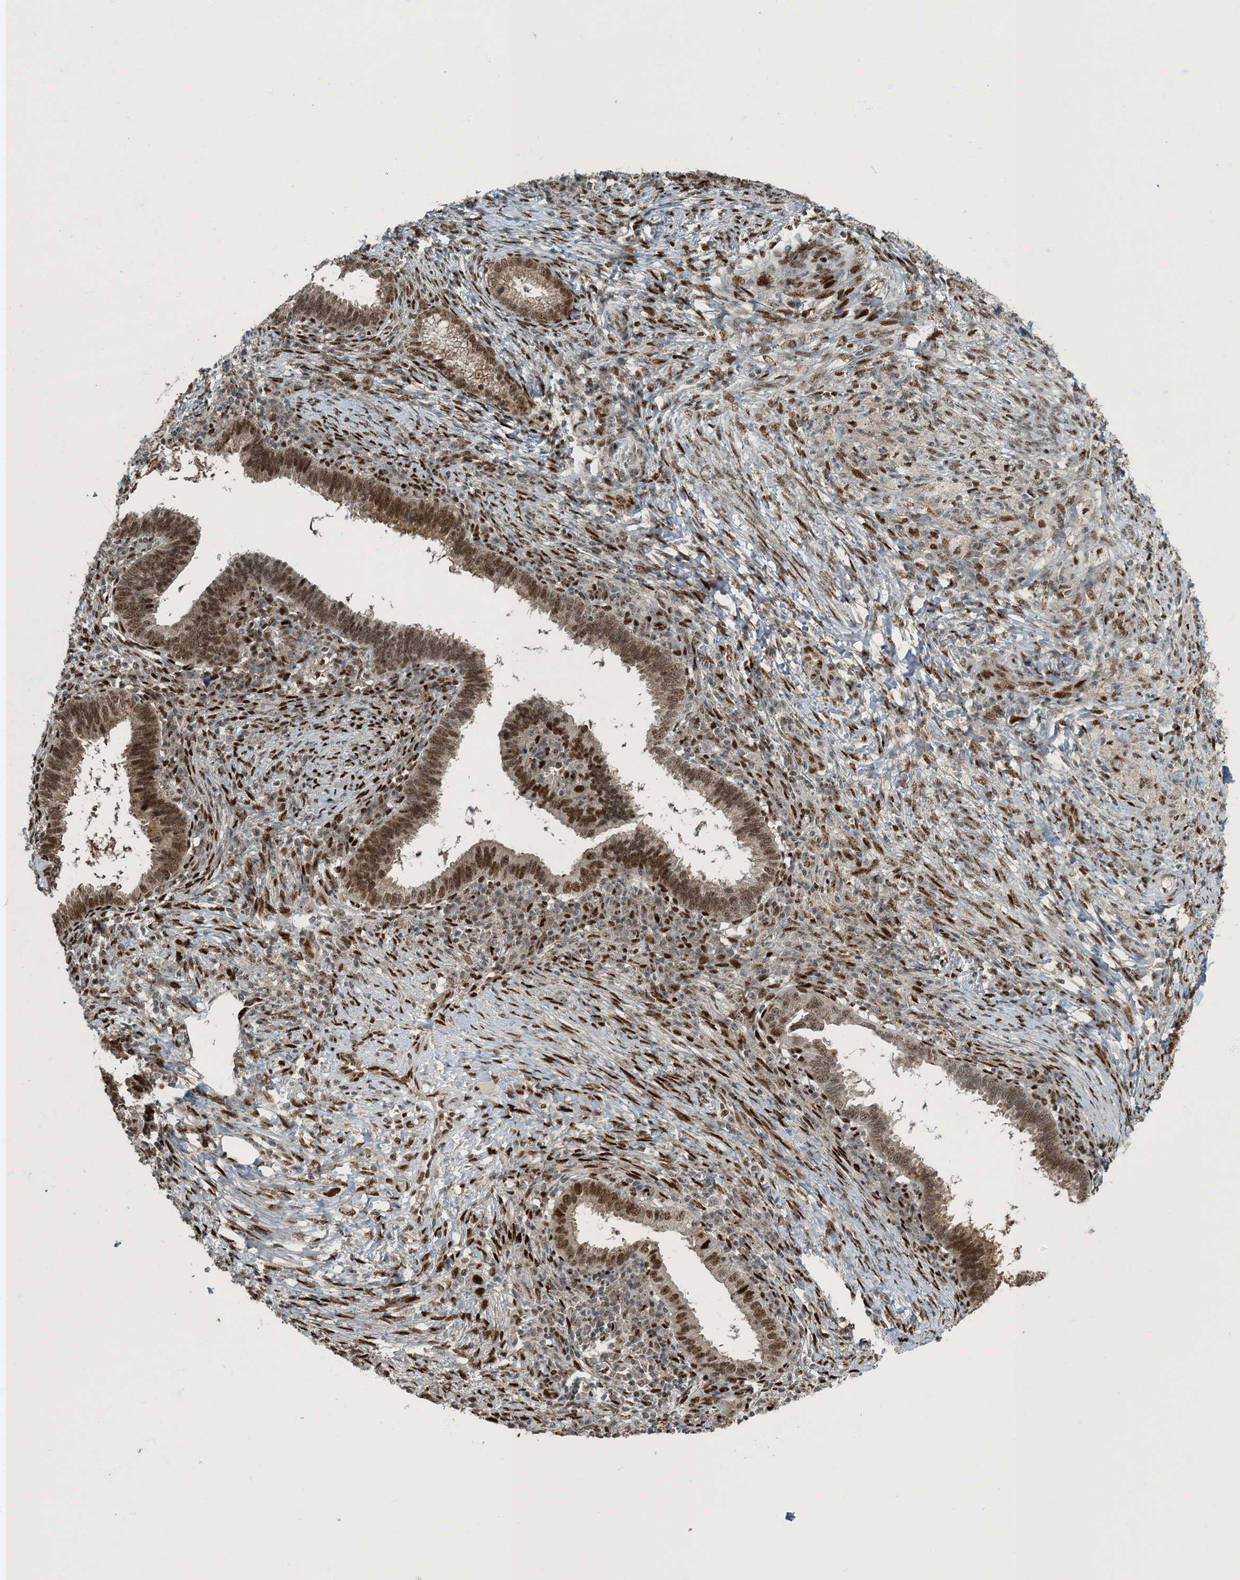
{"staining": {"intensity": "moderate", "quantity": ">75%", "location": "nuclear"}, "tissue": "cervical cancer", "cell_type": "Tumor cells", "image_type": "cancer", "snomed": [{"axis": "morphology", "description": "Adenocarcinoma, NOS"}, {"axis": "topography", "description": "Cervix"}], "caption": "An immunohistochemistry (IHC) image of neoplastic tissue is shown. Protein staining in brown highlights moderate nuclear positivity in cervical cancer (adenocarcinoma) within tumor cells.", "gene": "MBD1", "patient": {"sex": "female", "age": 36}}